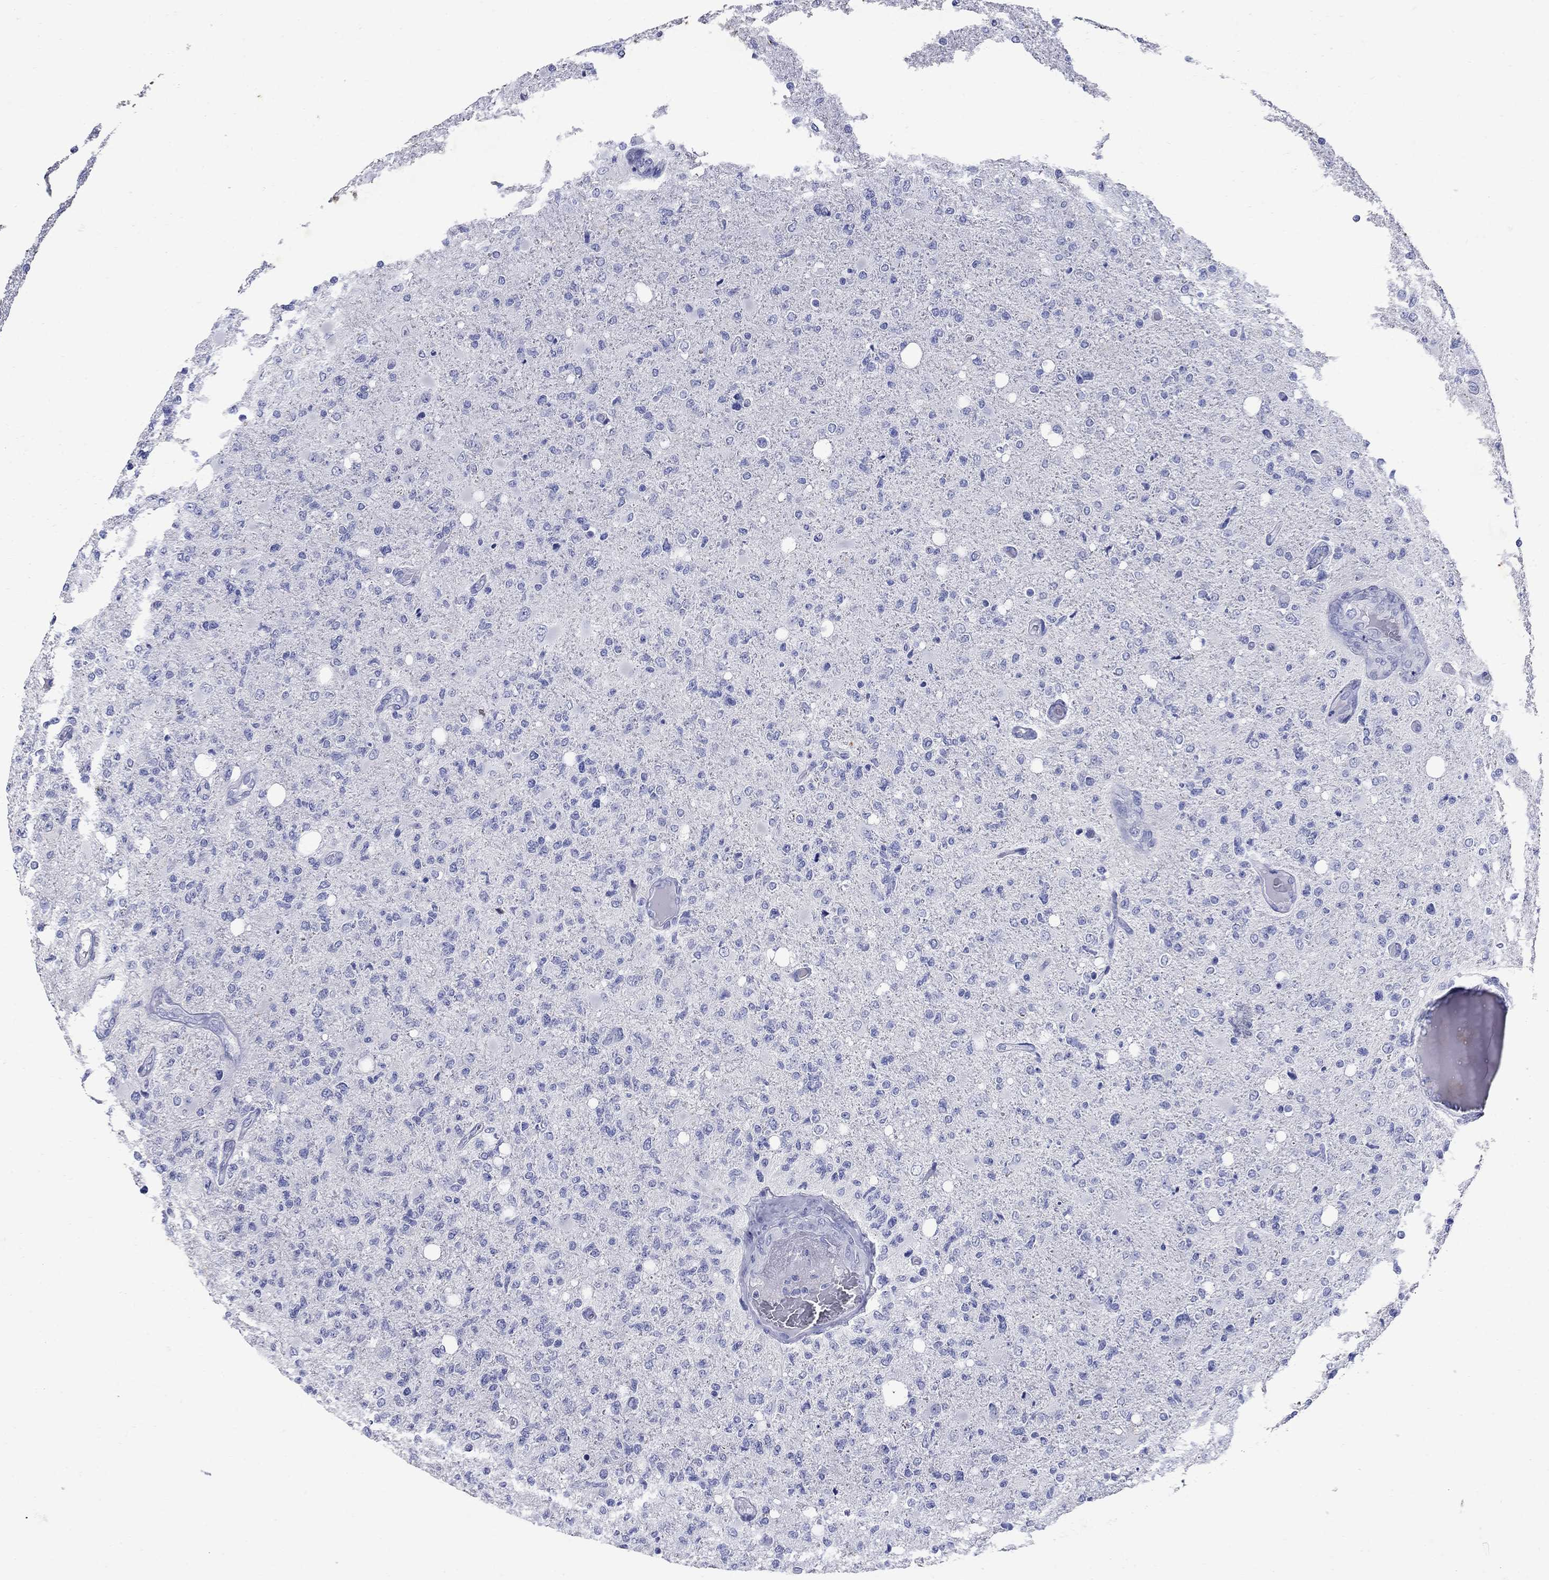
{"staining": {"intensity": "negative", "quantity": "none", "location": "none"}, "tissue": "glioma", "cell_type": "Tumor cells", "image_type": "cancer", "snomed": [{"axis": "morphology", "description": "Glioma, malignant, High grade"}, {"axis": "topography", "description": "Cerebral cortex"}], "caption": "The immunohistochemistry histopathology image has no significant expression in tumor cells of malignant high-grade glioma tissue.", "gene": "CD1A", "patient": {"sex": "male", "age": 70}}